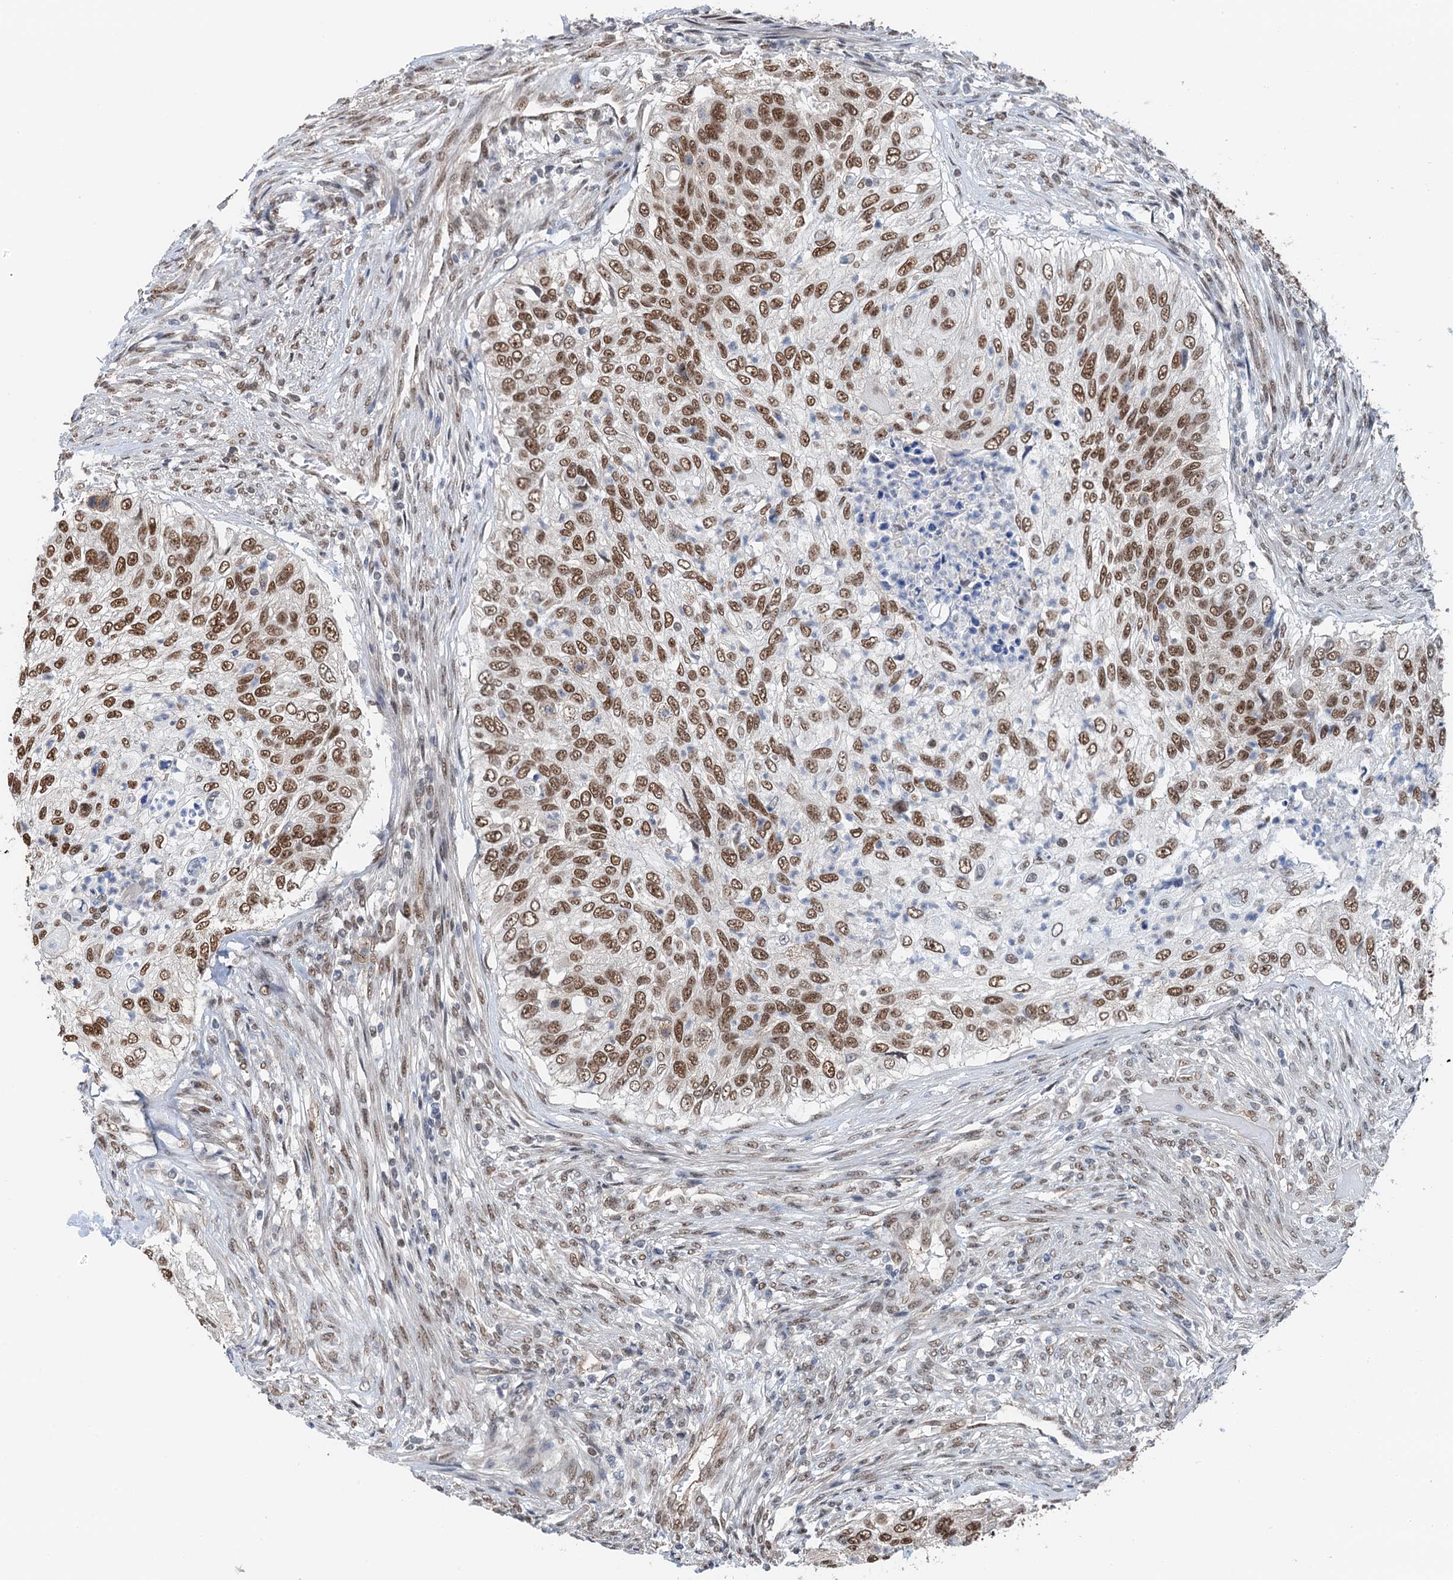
{"staining": {"intensity": "moderate", "quantity": ">75%", "location": "nuclear"}, "tissue": "urothelial cancer", "cell_type": "Tumor cells", "image_type": "cancer", "snomed": [{"axis": "morphology", "description": "Urothelial carcinoma, High grade"}, {"axis": "topography", "description": "Urinary bladder"}], "caption": "Urothelial carcinoma (high-grade) stained for a protein (brown) displays moderate nuclear positive positivity in about >75% of tumor cells.", "gene": "CFDP1", "patient": {"sex": "female", "age": 60}}